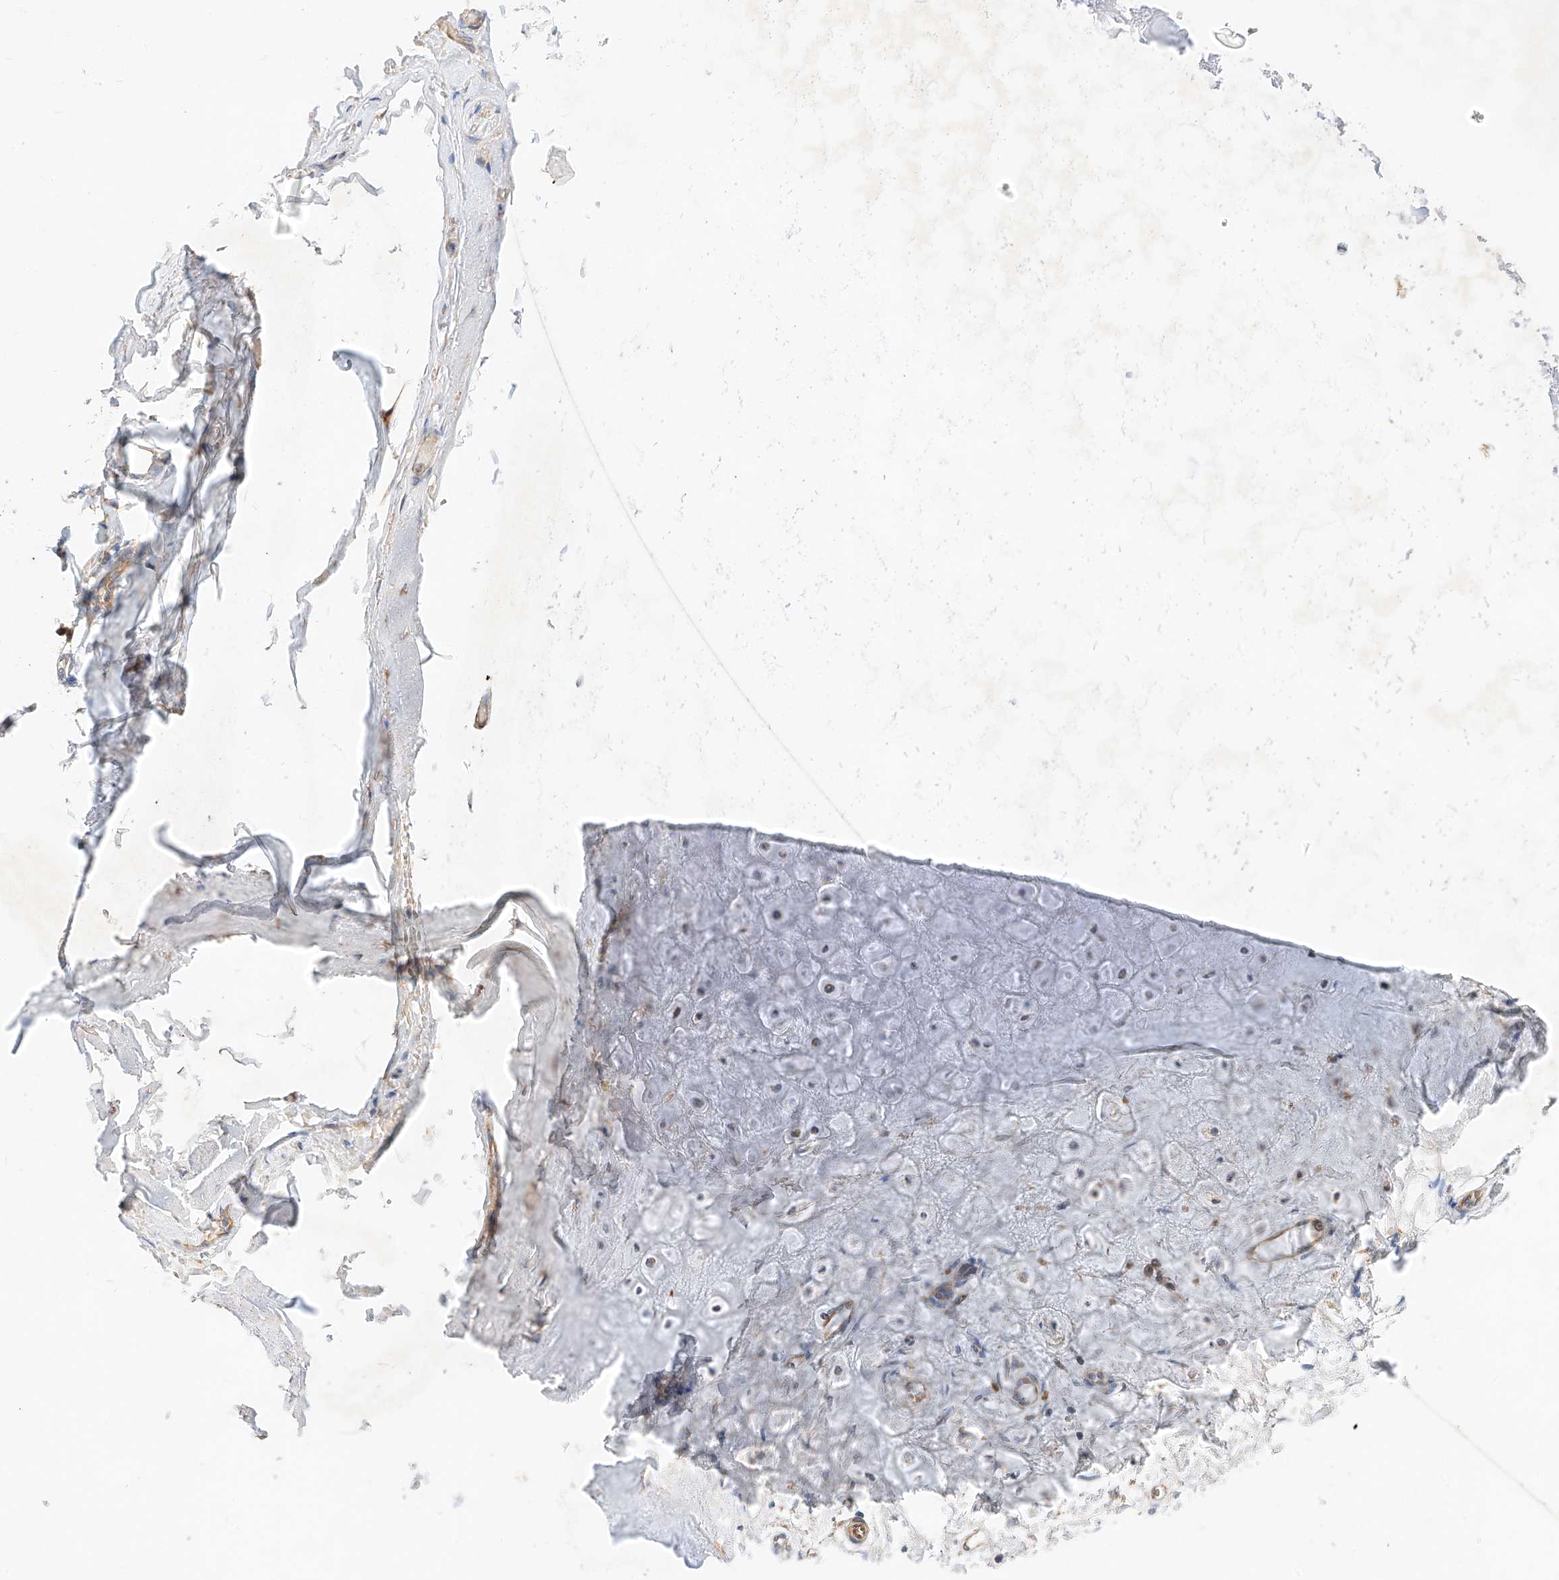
{"staining": {"intensity": "moderate", "quantity": "25%-75%", "location": "cytoplasmic/membranous"}, "tissue": "adipose tissue", "cell_type": "Adipocytes", "image_type": "normal", "snomed": [{"axis": "morphology", "description": "Normal tissue, NOS"}, {"axis": "morphology", "description": "Basal cell carcinoma"}, {"axis": "topography", "description": "Skin"}], "caption": "The histopathology image shows staining of normal adipose tissue, revealing moderate cytoplasmic/membranous protein expression (brown color) within adipocytes. The staining is performed using DAB (3,3'-diaminobenzidine) brown chromogen to label protein expression. The nuclei are counter-stained blue using hematoxylin.", "gene": "C6orf118", "patient": {"sex": "female", "age": 89}}